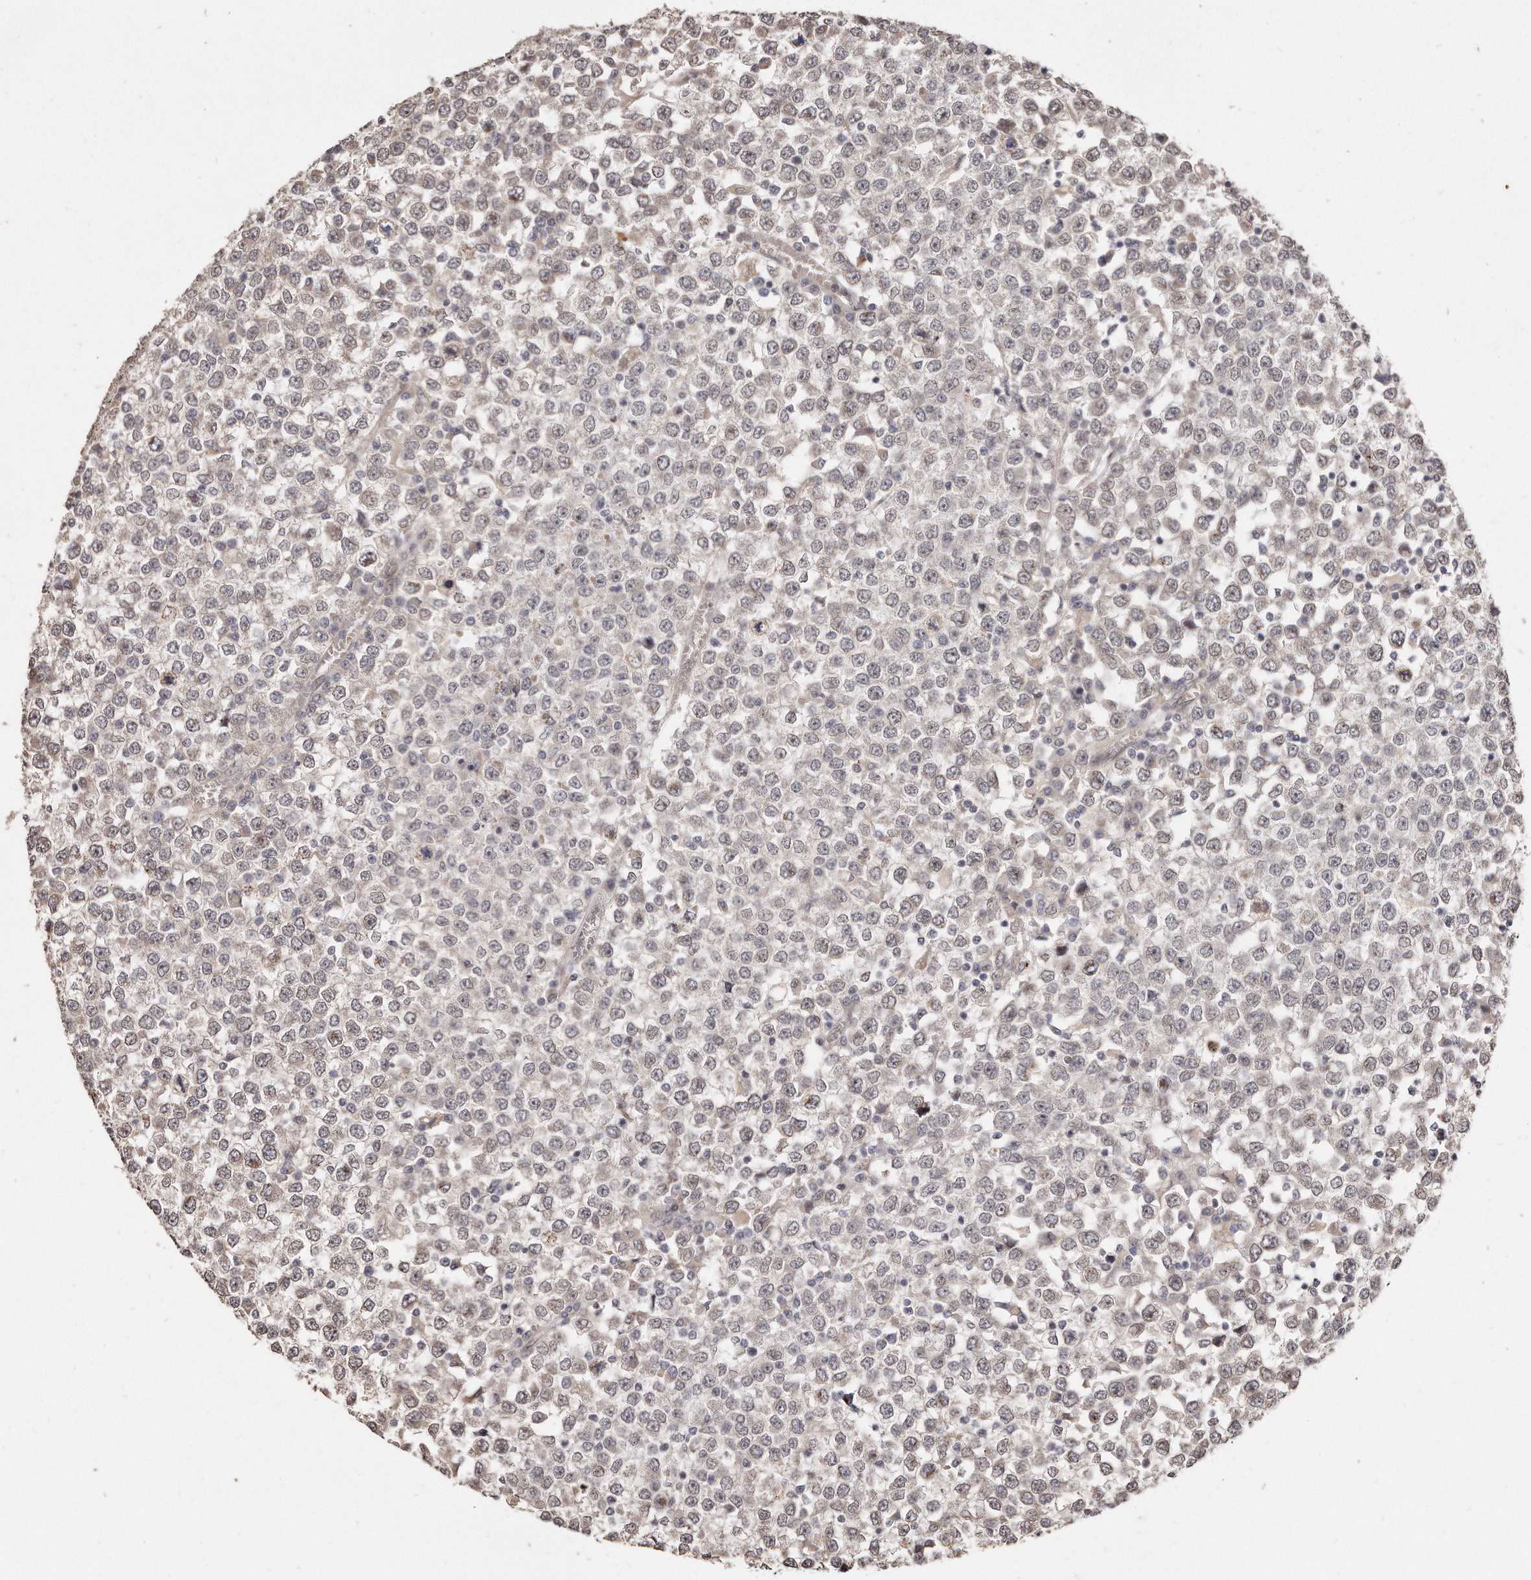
{"staining": {"intensity": "negative", "quantity": "none", "location": "none"}, "tissue": "testis cancer", "cell_type": "Tumor cells", "image_type": "cancer", "snomed": [{"axis": "morphology", "description": "Seminoma, NOS"}, {"axis": "topography", "description": "Testis"}], "caption": "DAB (3,3'-diaminobenzidine) immunohistochemical staining of human testis cancer (seminoma) demonstrates no significant expression in tumor cells.", "gene": "HASPIN", "patient": {"sex": "male", "age": 65}}